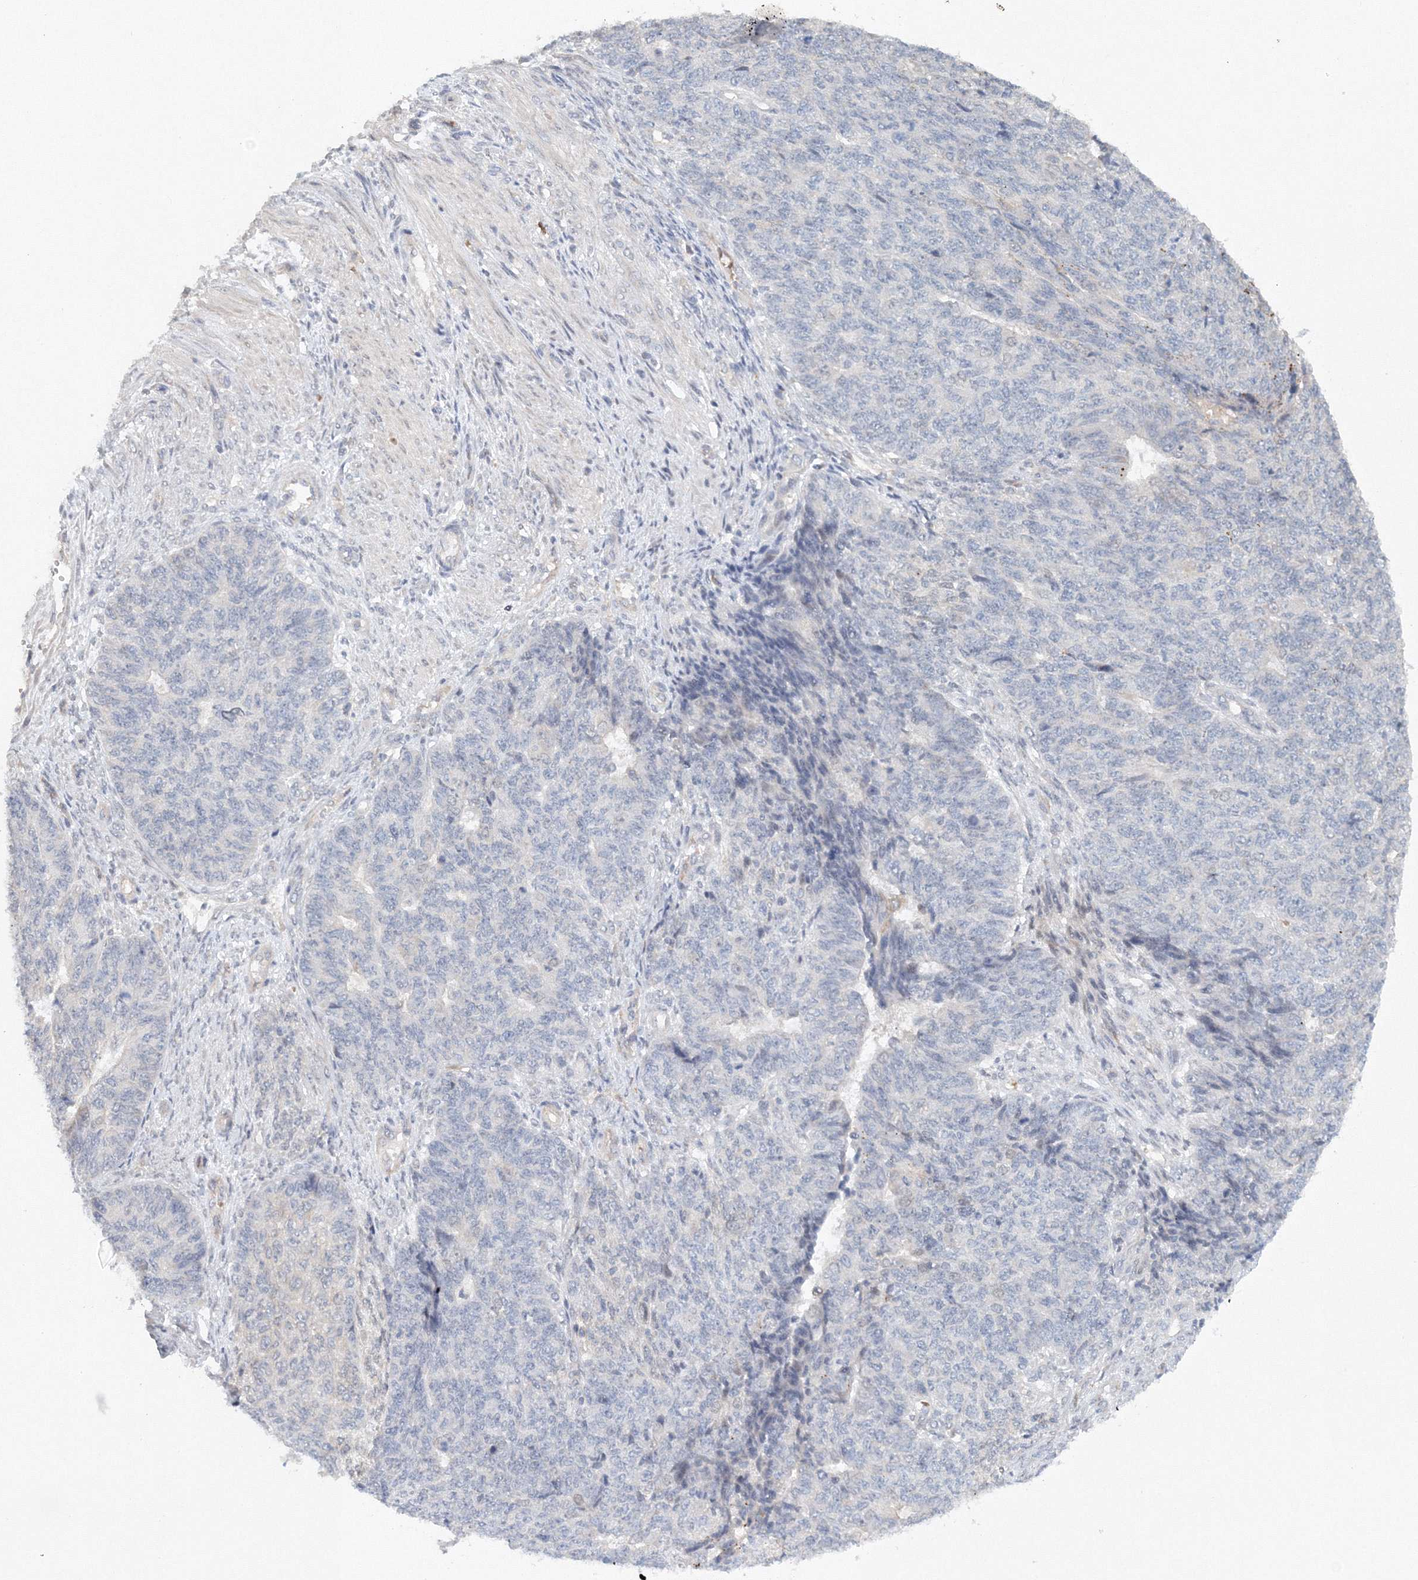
{"staining": {"intensity": "negative", "quantity": "none", "location": "none"}, "tissue": "endometrial cancer", "cell_type": "Tumor cells", "image_type": "cancer", "snomed": [{"axis": "morphology", "description": "Adenocarcinoma, NOS"}, {"axis": "topography", "description": "Endometrium"}], "caption": "An IHC image of adenocarcinoma (endometrial) is shown. There is no staining in tumor cells of adenocarcinoma (endometrial).", "gene": "SH3BP5", "patient": {"sex": "female", "age": 32}}